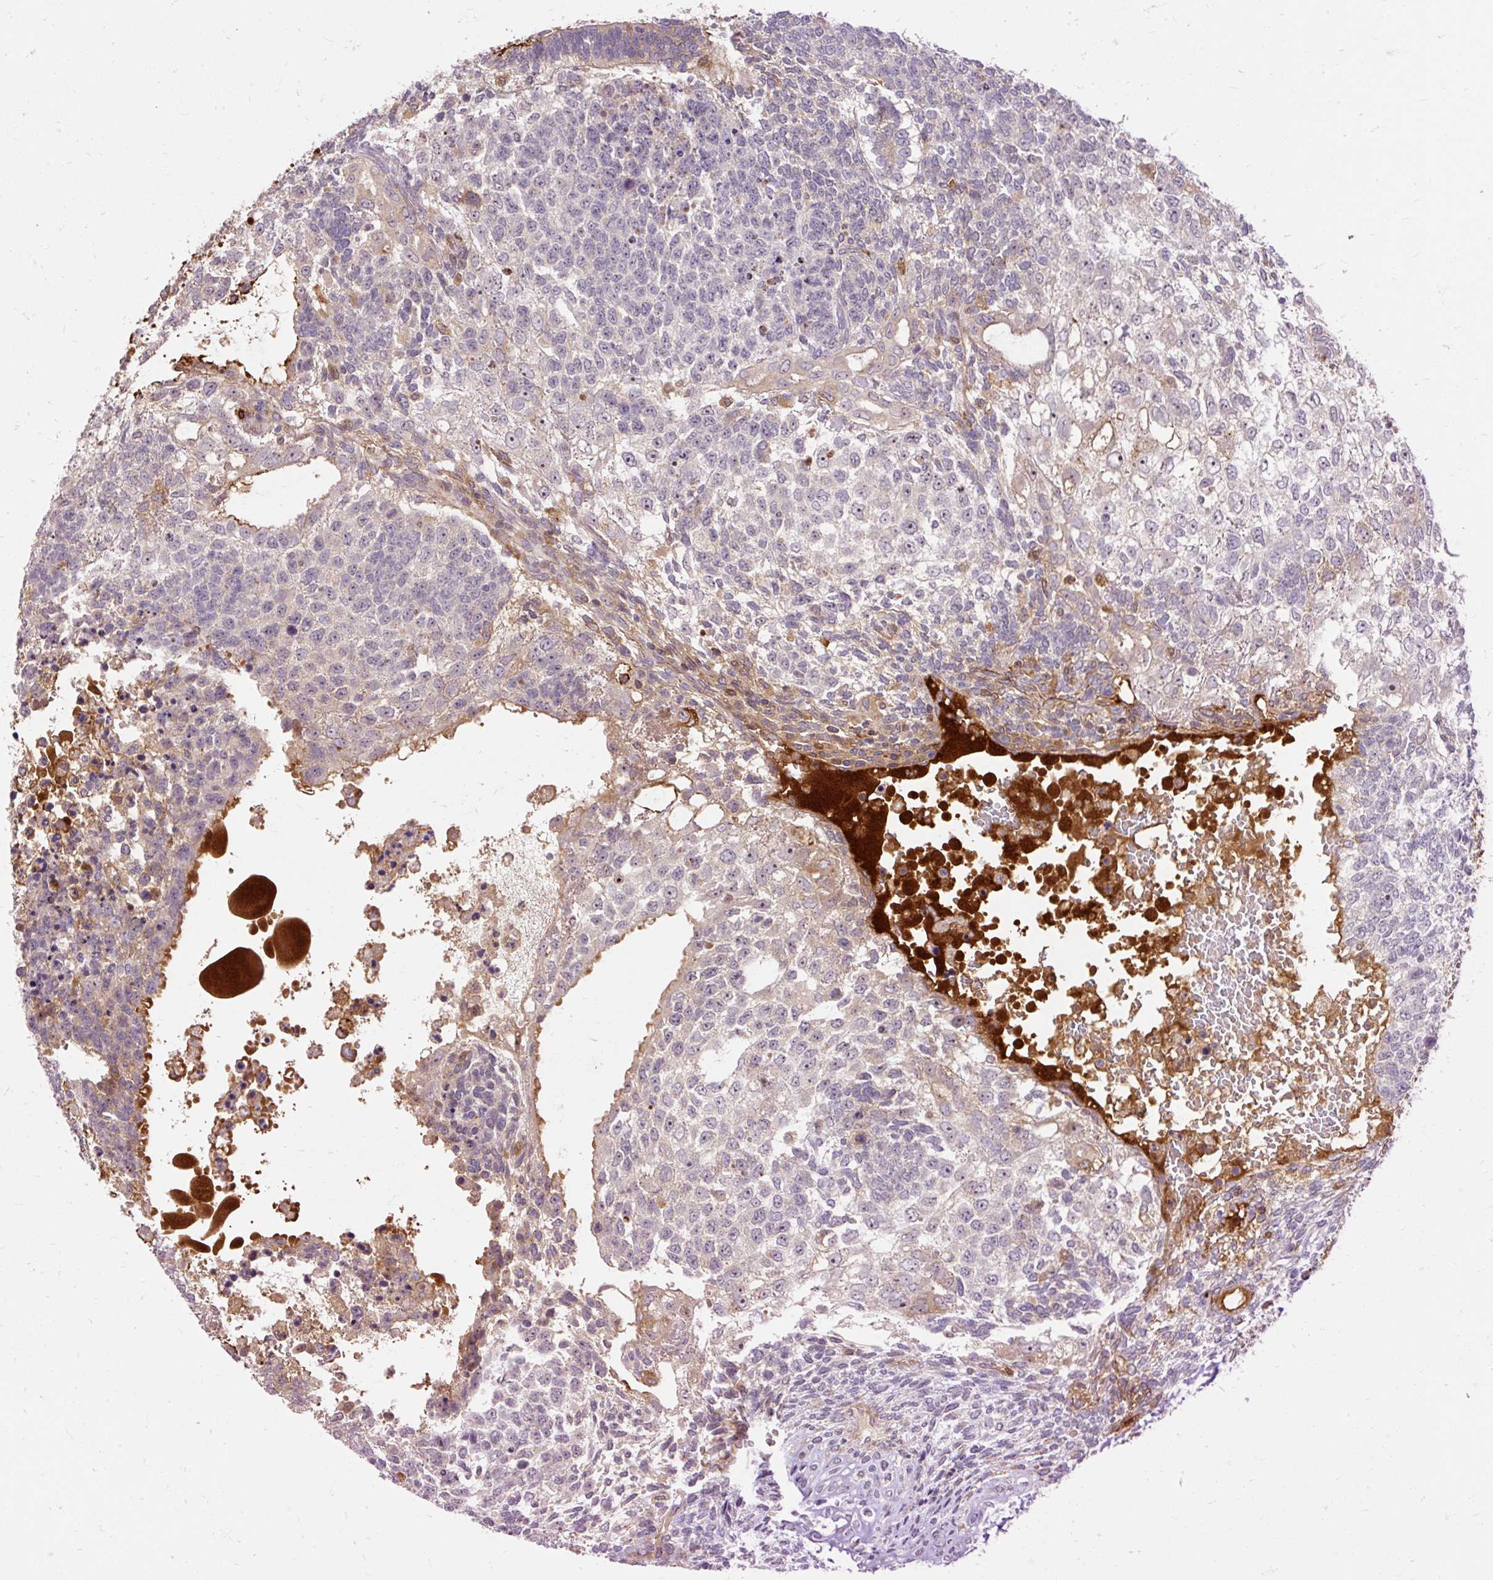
{"staining": {"intensity": "weak", "quantity": "<25%", "location": "cytoplasmic/membranous"}, "tissue": "testis cancer", "cell_type": "Tumor cells", "image_type": "cancer", "snomed": [{"axis": "morphology", "description": "Carcinoma, Embryonal, NOS"}, {"axis": "topography", "description": "Testis"}], "caption": "DAB (3,3'-diaminobenzidine) immunohistochemical staining of human testis cancer reveals no significant expression in tumor cells. (Brightfield microscopy of DAB IHC at high magnification).", "gene": "CEBPZ", "patient": {"sex": "male", "age": 23}}